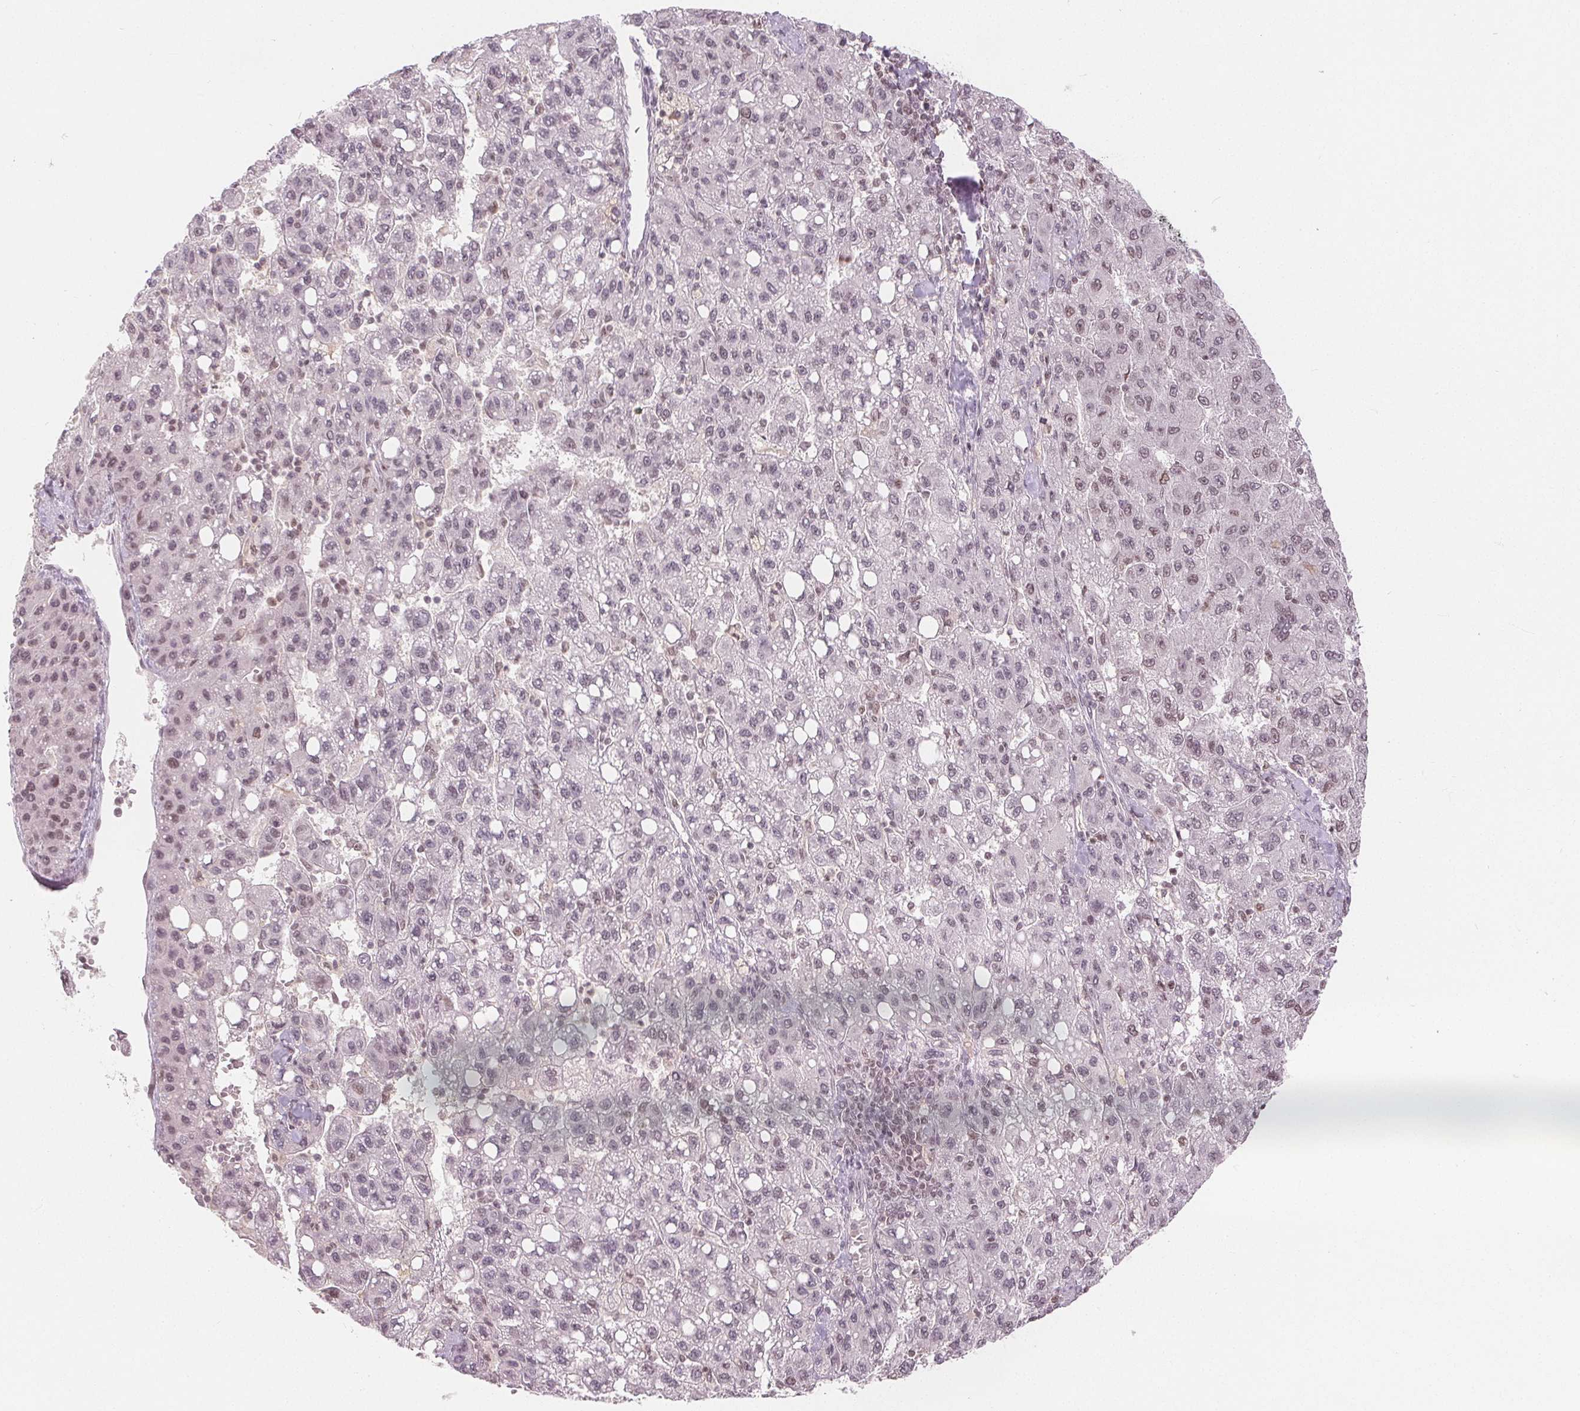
{"staining": {"intensity": "weak", "quantity": "25%-75%", "location": "nuclear"}, "tissue": "liver cancer", "cell_type": "Tumor cells", "image_type": "cancer", "snomed": [{"axis": "morphology", "description": "Carcinoma, Hepatocellular, NOS"}, {"axis": "topography", "description": "Liver"}], "caption": "Brown immunohistochemical staining in human hepatocellular carcinoma (liver) exhibits weak nuclear positivity in approximately 25%-75% of tumor cells.", "gene": "DEK", "patient": {"sex": "female", "age": 82}}